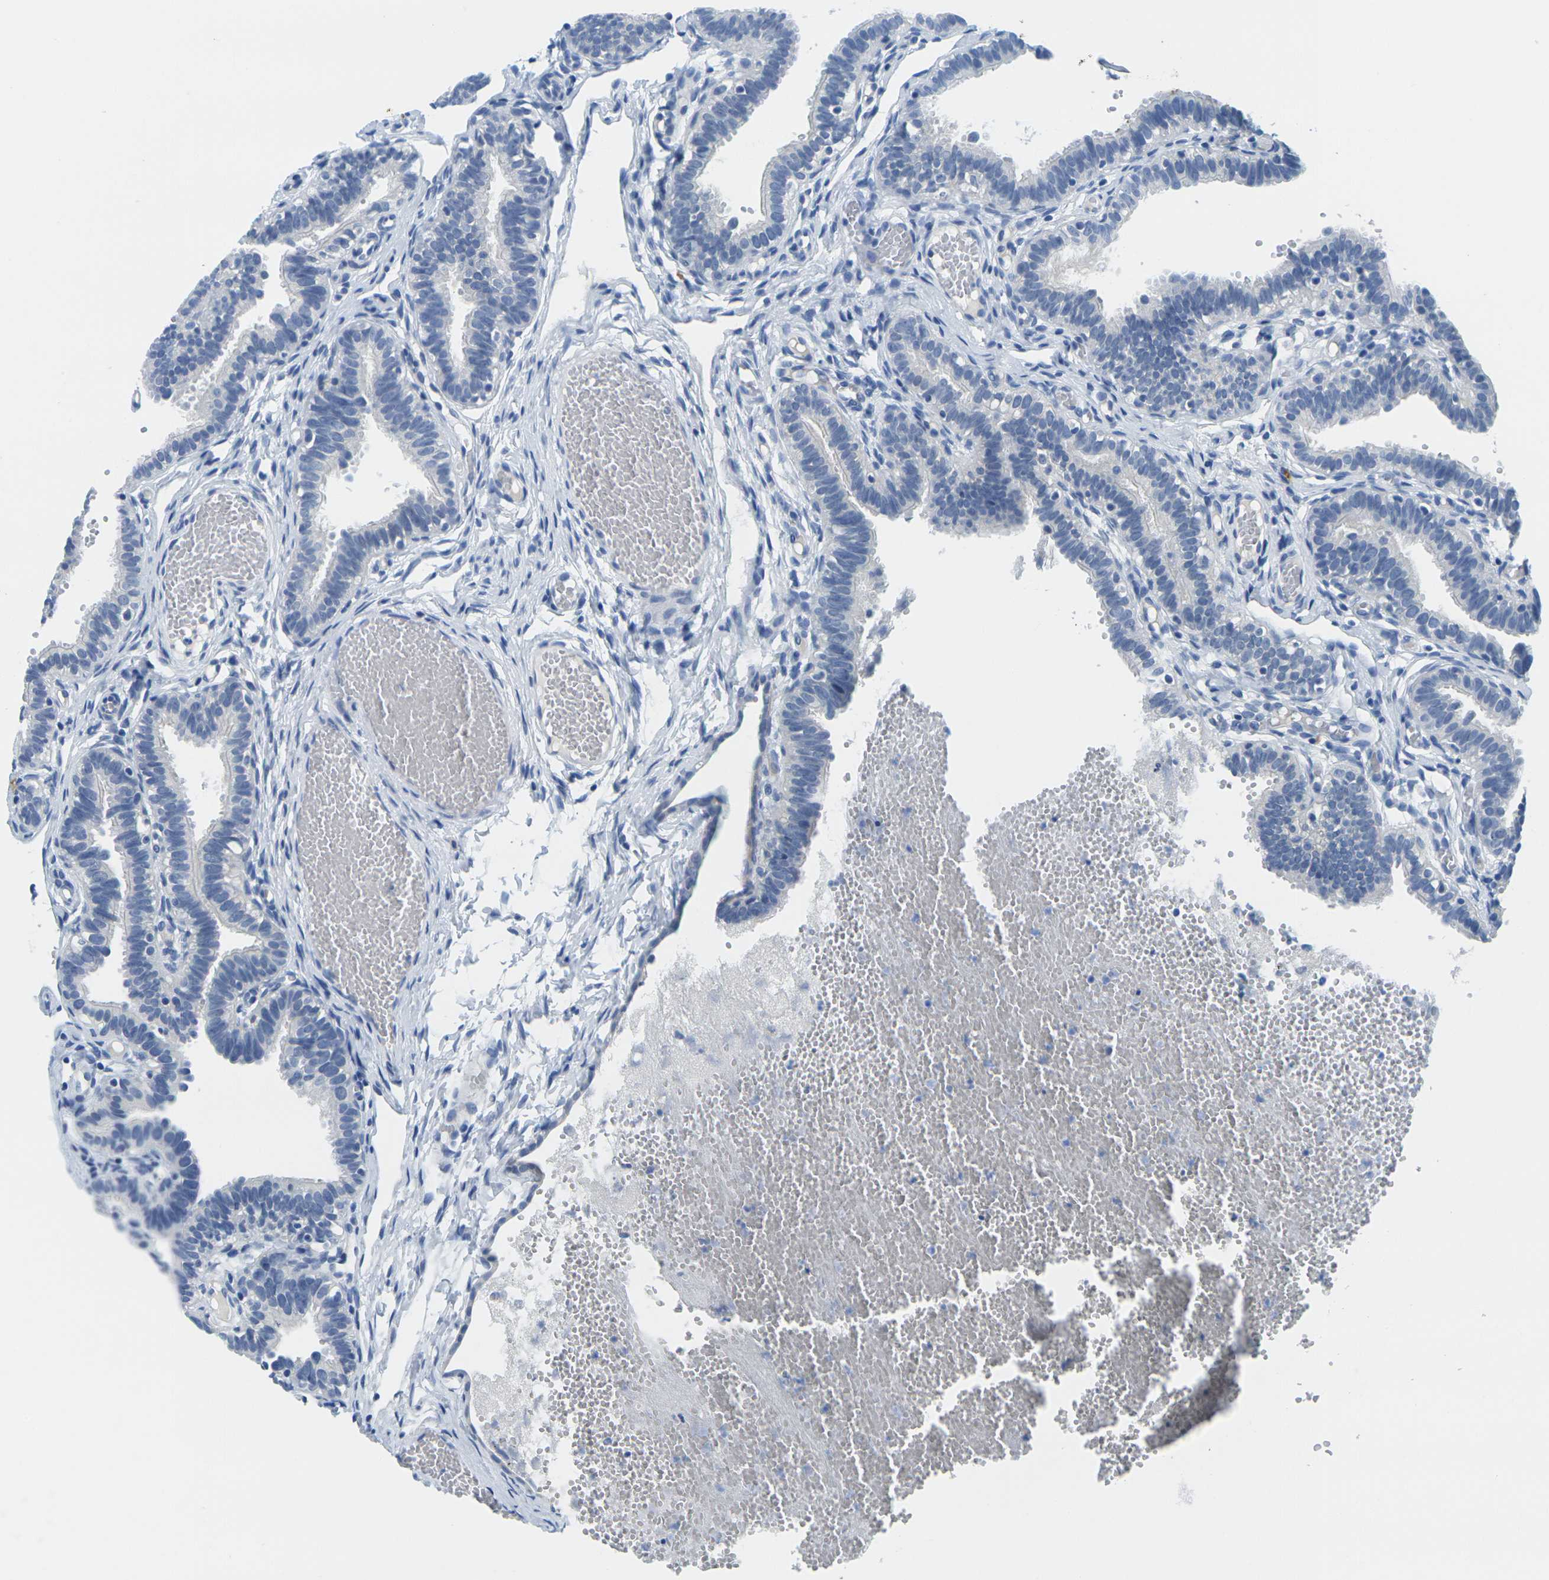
{"staining": {"intensity": "negative", "quantity": "none", "location": "none"}, "tissue": "fallopian tube", "cell_type": "Glandular cells", "image_type": "normal", "snomed": [{"axis": "morphology", "description": "Normal tissue, NOS"}, {"axis": "topography", "description": "Fallopian tube"}, {"axis": "topography", "description": "Placenta"}], "caption": "IHC photomicrograph of unremarkable fallopian tube stained for a protein (brown), which displays no positivity in glandular cells.", "gene": "FAM3D", "patient": {"sex": "female", "age": 34}}